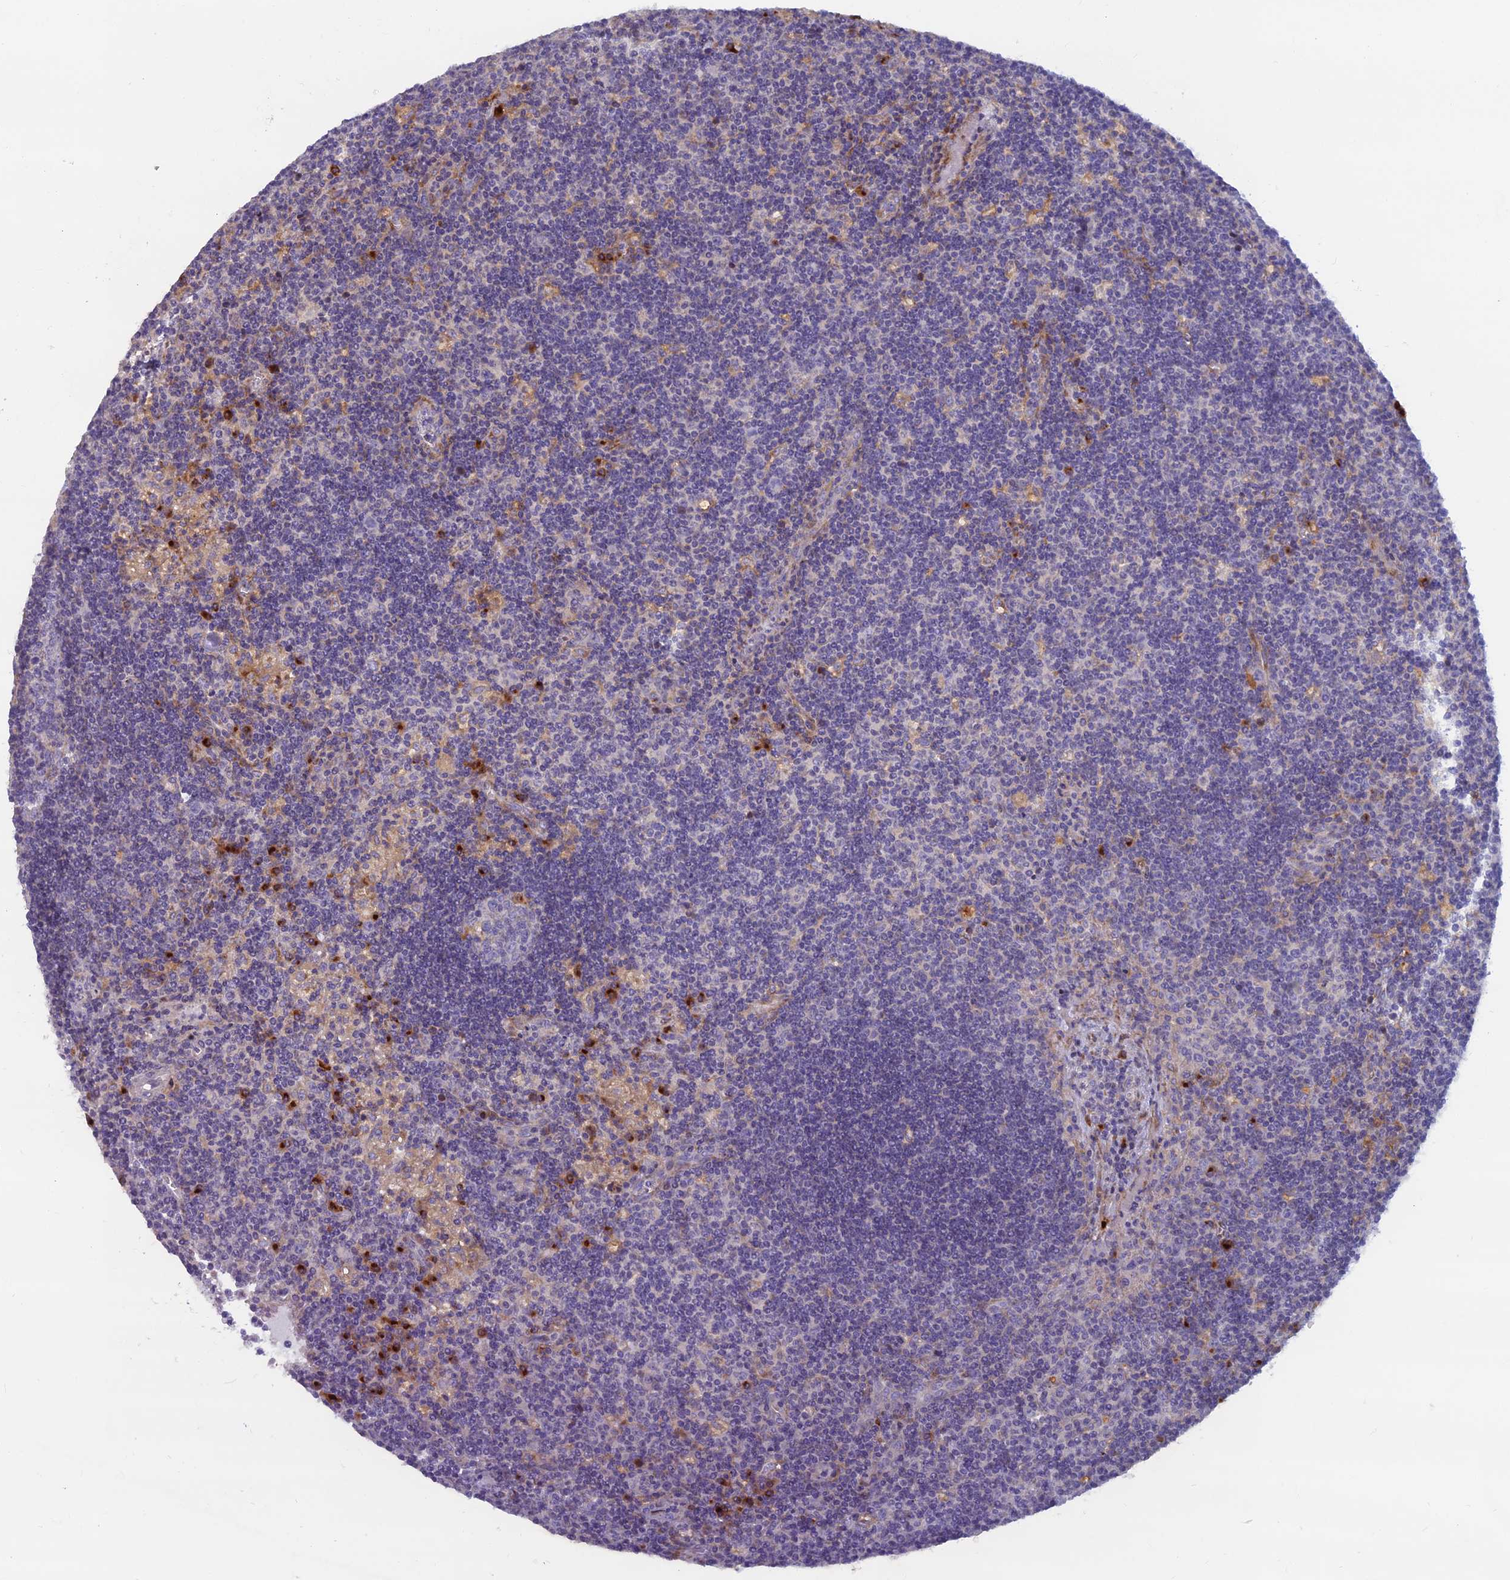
{"staining": {"intensity": "moderate", "quantity": "<25%", "location": "cytoplasmic/membranous"}, "tissue": "lymph node", "cell_type": "Germinal center cells", "image_type": "normal", "snomed": [{"axis": "morphology", "description": "Normal tissue, NOS"}, {"axis": "topography", "description": "Lymph node"}], "caption": "High-magnification brightfield microscopy of normal lymph node stained with DAB (brown) and counterstained with hematoxylin (blue). germinal center cells exhibit moderate cytoplasmic/membranous expression is present in about<25% of cells. (DAB (3,3'-diaminobenzidine) IHC, brown staining for protein, blue staining for nuclei).", "gene": "B9D2", "patient": {"sex": "male", "age": 58}}